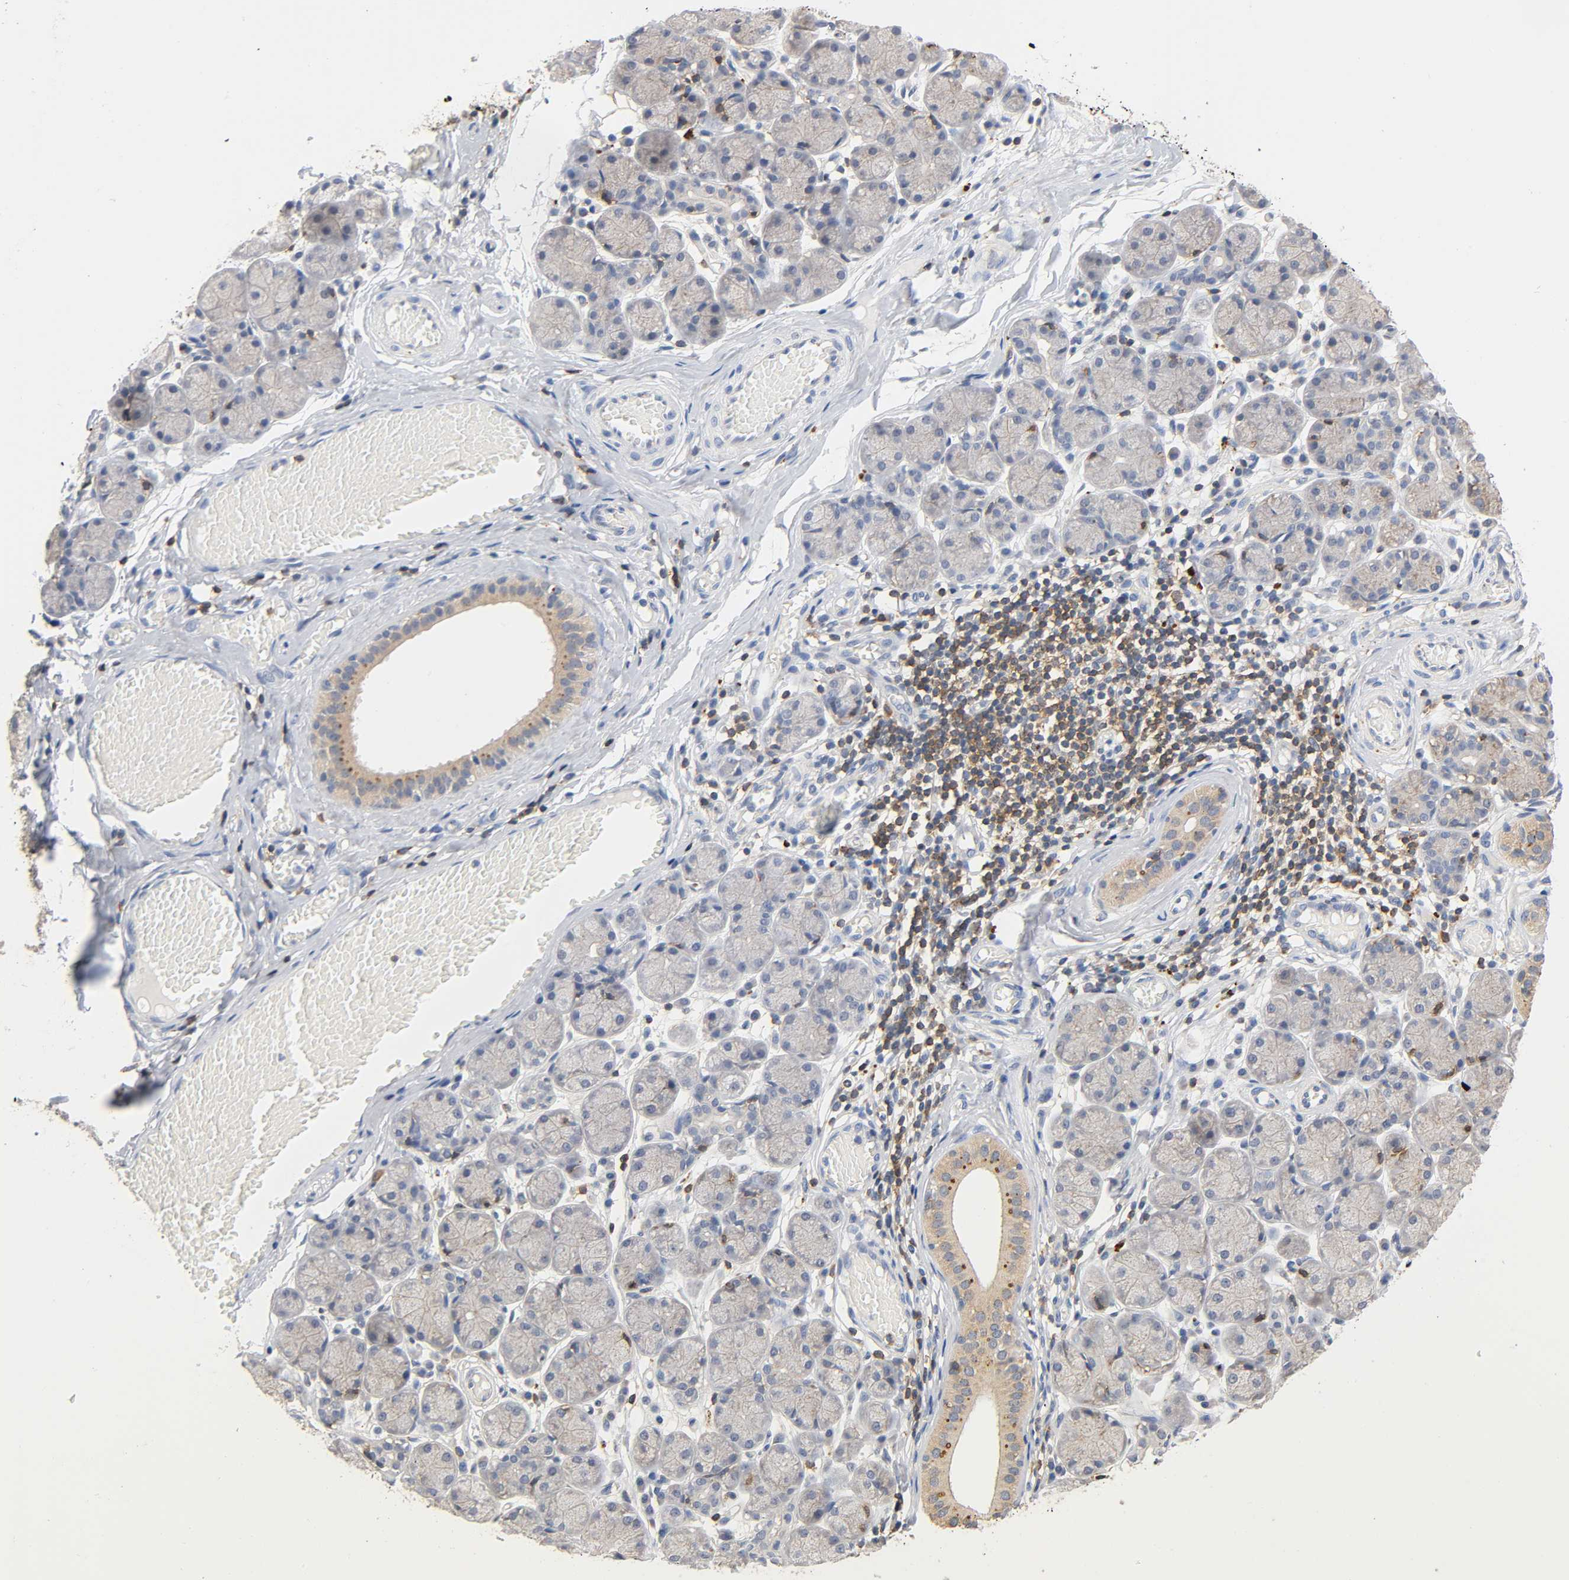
{"staining": {"intensity": "weak", "quantity": "25%-75%", "location": "cytoplasmic/membranous"}, "tissue": "salivary gland", "cell_type": "Glandular cells", "image_type": "normal", "snomed": [{"axis": "morphology", "description": "Normal tissue, NOS"}, {"axis": "topography", "description": "Salivary gland"}], "caption": "Immunohistochemistry (IHC) (DAB (3,3'-diaminobenzidine)) staining of normal human salivary gland demonstrates weak cytoplasmic/membranous protein expression in about 25%-75% of glandular cells.", "gene": "UCKL1", "patient": {"sex": "female", "age": 24}}